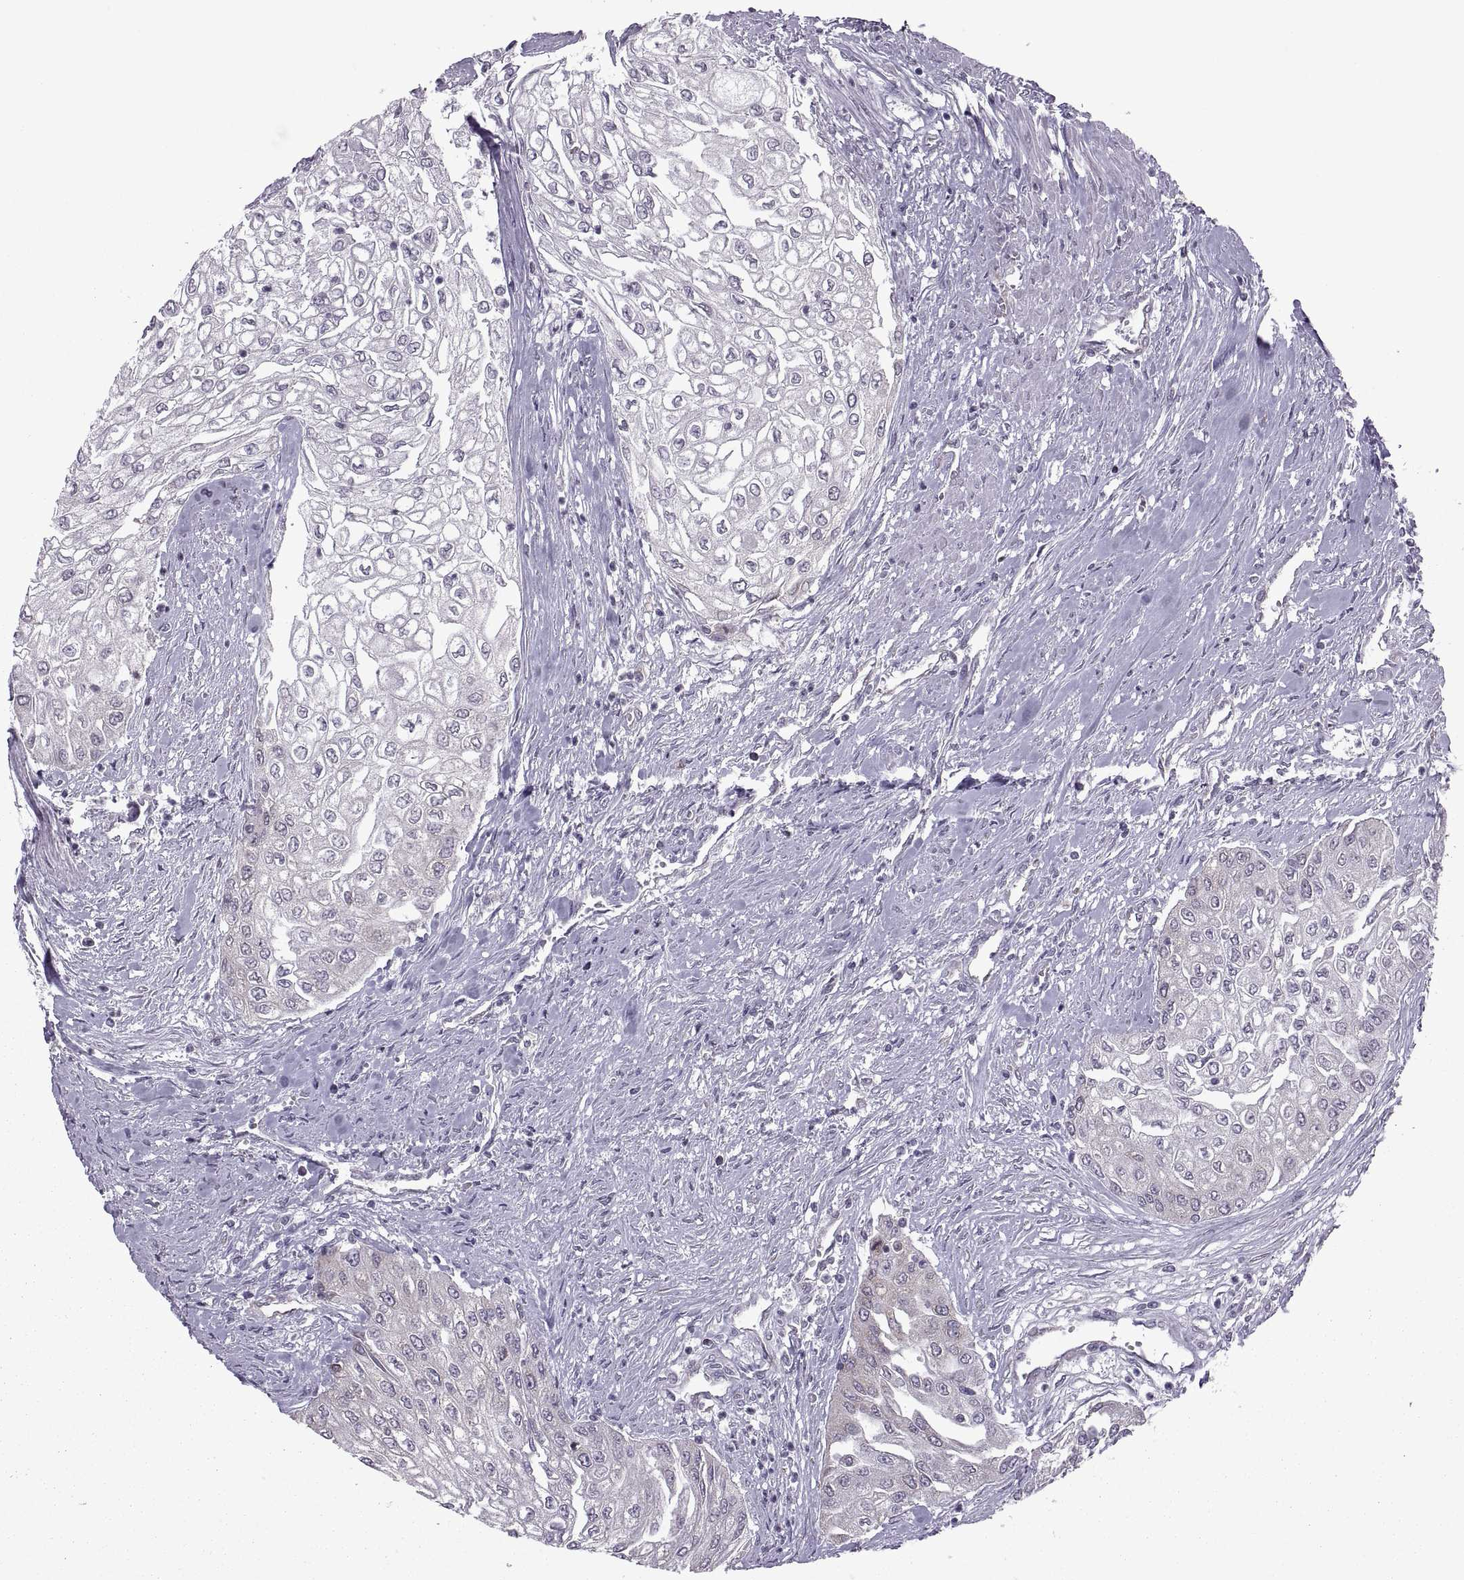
{"staining": {"intensity": "weak", "quantity": "<25%", "location": "cytoplasmic/membranous"}, "tissue": "urothelial cancer", "cell_type": "Tumor cells", "image_type": "cancer", "snomed": [{"axis": "morphology", "description": "Urothelial carcinoma, High grade"}, {"axis": "topography", "description": "Urinary bladder"}], "caption": "Urothelial cancer was stained to show a protein in brown. There is no significant positivity in tumor cells.", "gene": "PABPC1", "patient": {"sex": "male", "age": 62}}